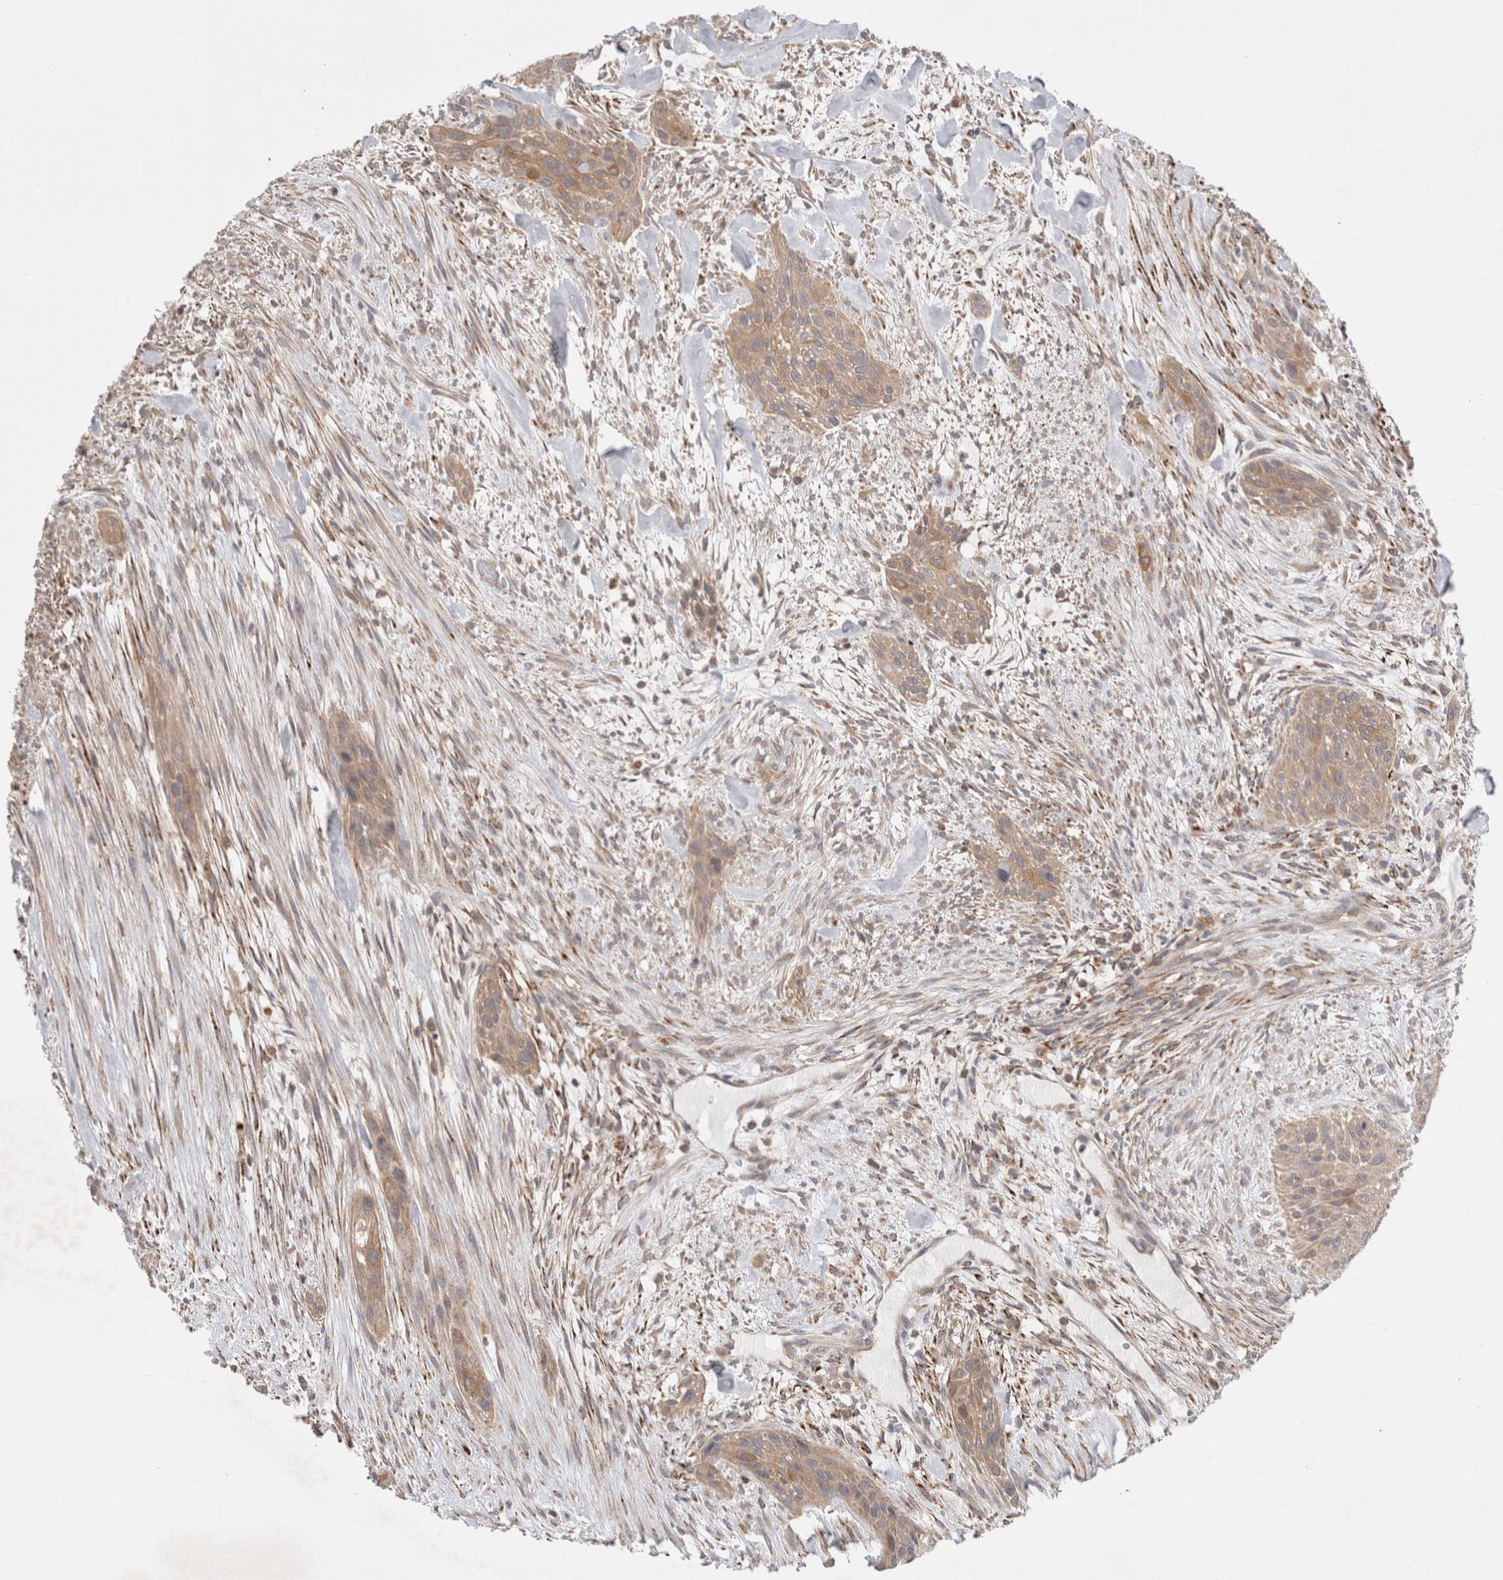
{"staining": {"intensity": "weak", "quantity": ">75%", "location": "cytoplasmic/membranous"}, "tissue": "urothelial cancer", "cell_type": "Tumor cells", "image_type": "cancer", "snomed": [{"axis": "morphology", "description": "Urothelial carcinoma, High grade"}, {"axis": "topography", "description": "Urinary bladder"}], "caption": "Brown immunohistochemical staining in urothelial cancer reveals weak cytoplasmic/membranous expression in about >75% of tumor cells.", "gene": "HROB", "patient": {"sex": "male", "age": 35}}